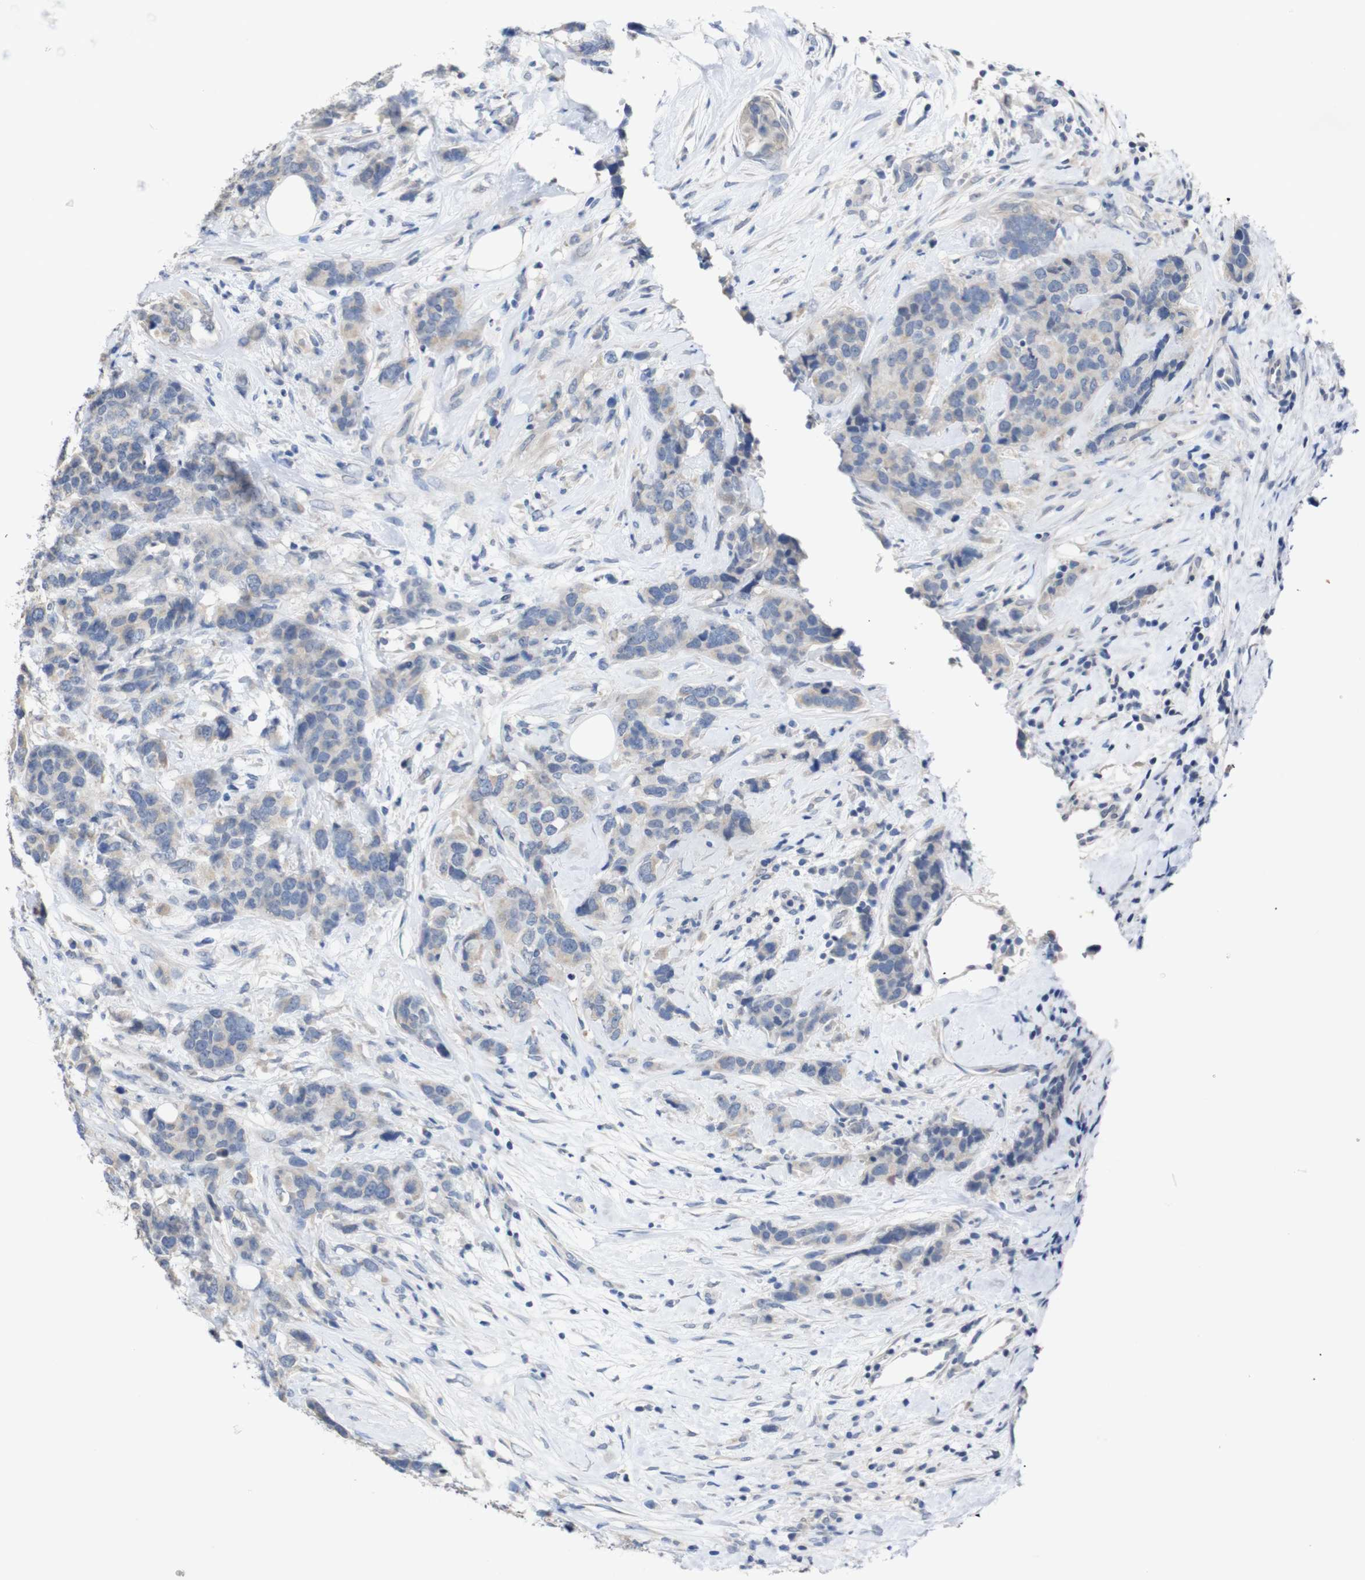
{"staining": {"intensity": "weak", "quantity": "<25%", "location": "cytoplasmic/membranous"}, "tissue": "breast cancer", "cell_type": "Tumor cells", "image_type": "cancer", "snomed": [{"axis": "morphology", "description": "Lobular carcinoma"}, {"axis": "topography", "description": "Breast"}], "caption": "This is an immunohistochemistry (IHC) photomicrograph of human breast cancer (lobular carcinoma). There is no staining in tumor cells.", "gene": "HNF1A", "patient": {"sex": "female", "age": 59}}